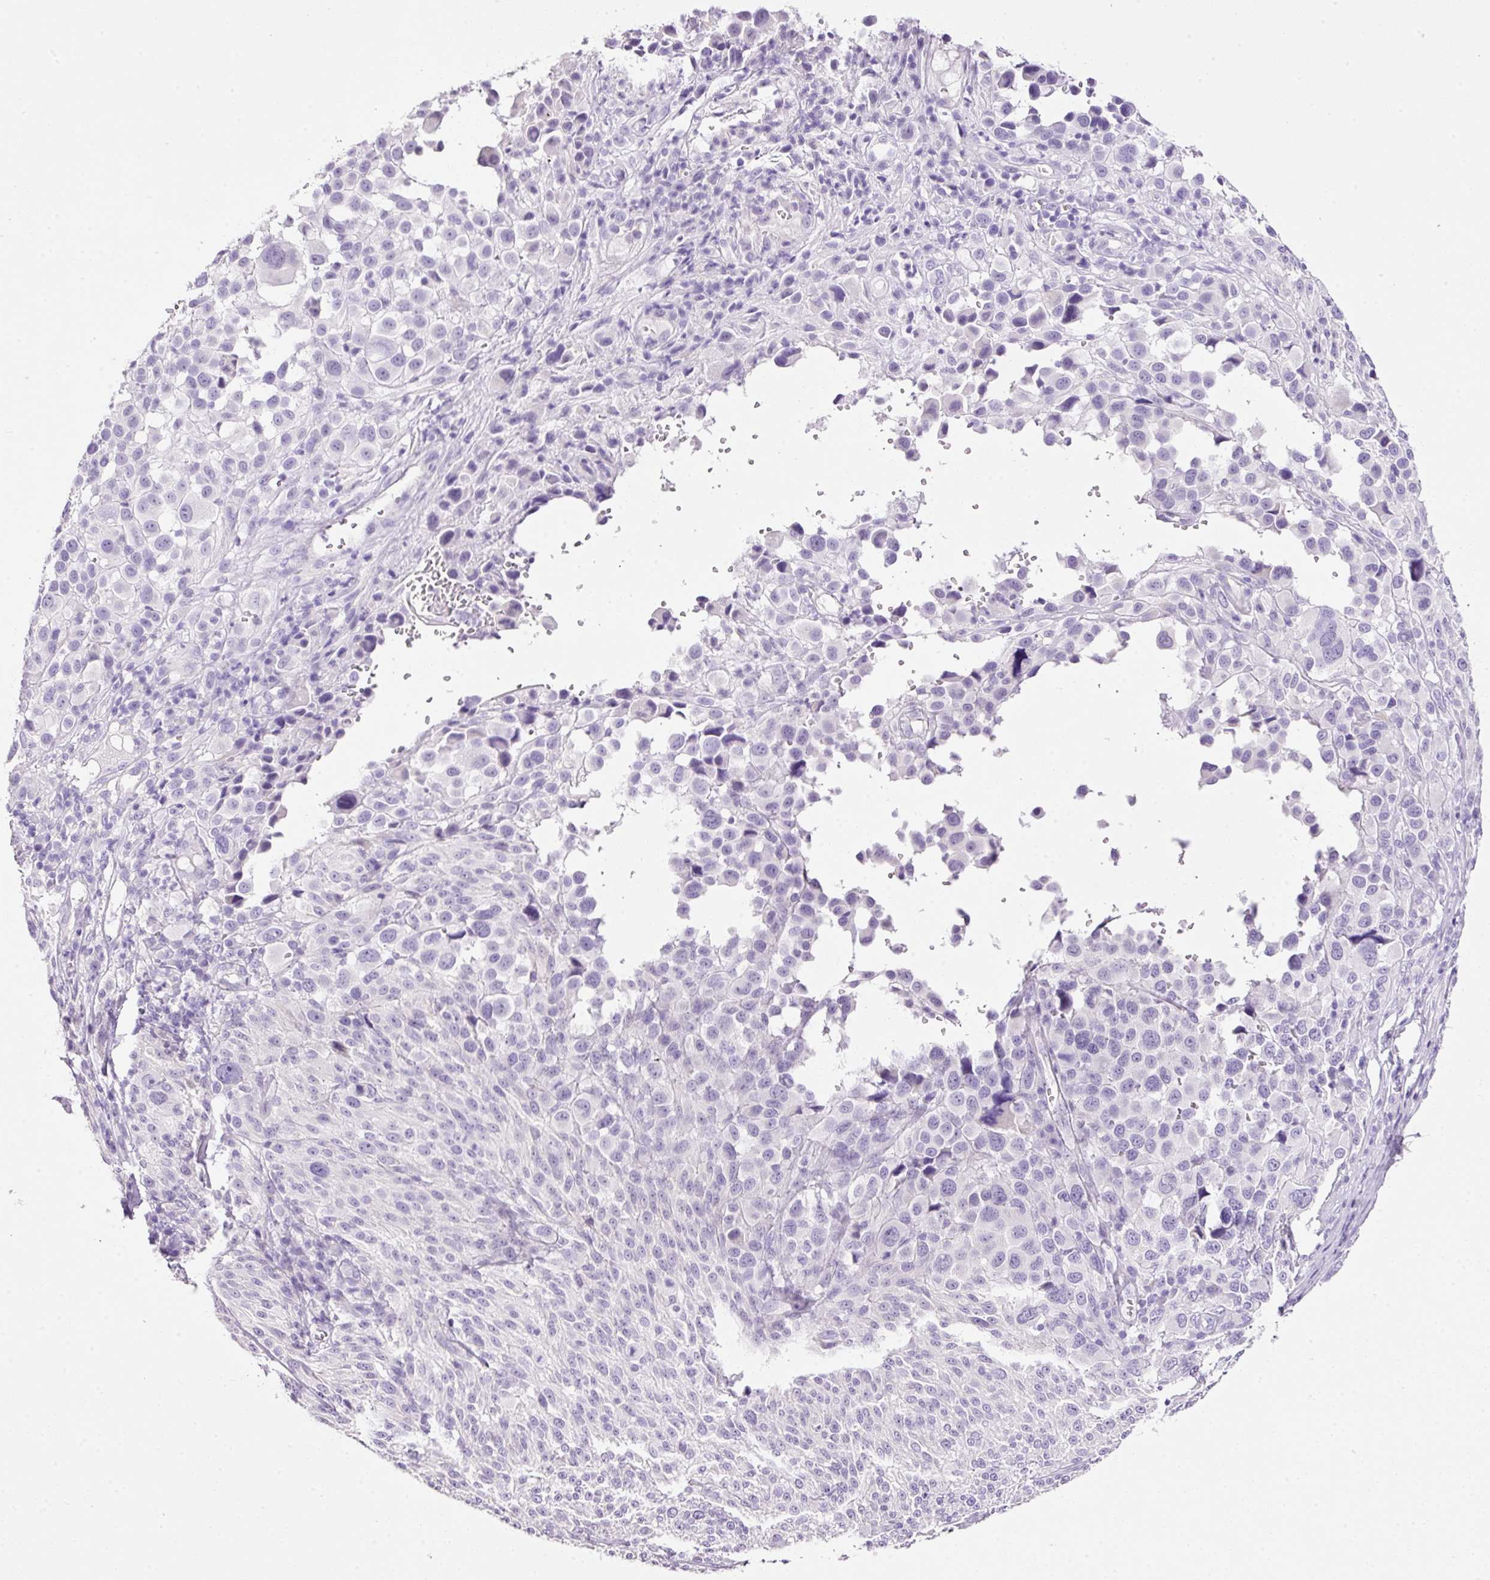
{"staining": {"intensity": "negative", "quantity": "none", "location": "none"}, "tissue": "melanoma", "cell_type": "Tumor cells", "image_type": "cancer", "snomed": [{"axis": "morphology", "description": "Malignant melanoma, NOS"}, {"axis": "topography", "description": "Skin of trunk"}], "caption": "There is no significant expression in tumor cells of melanoma. (Stains: DAB IHC with hematoxylin counter stain, Microscopy: brightfield microscopy at high magnification).", "gene": "BSND", "patient": {"sex": "male", "age": 71}}